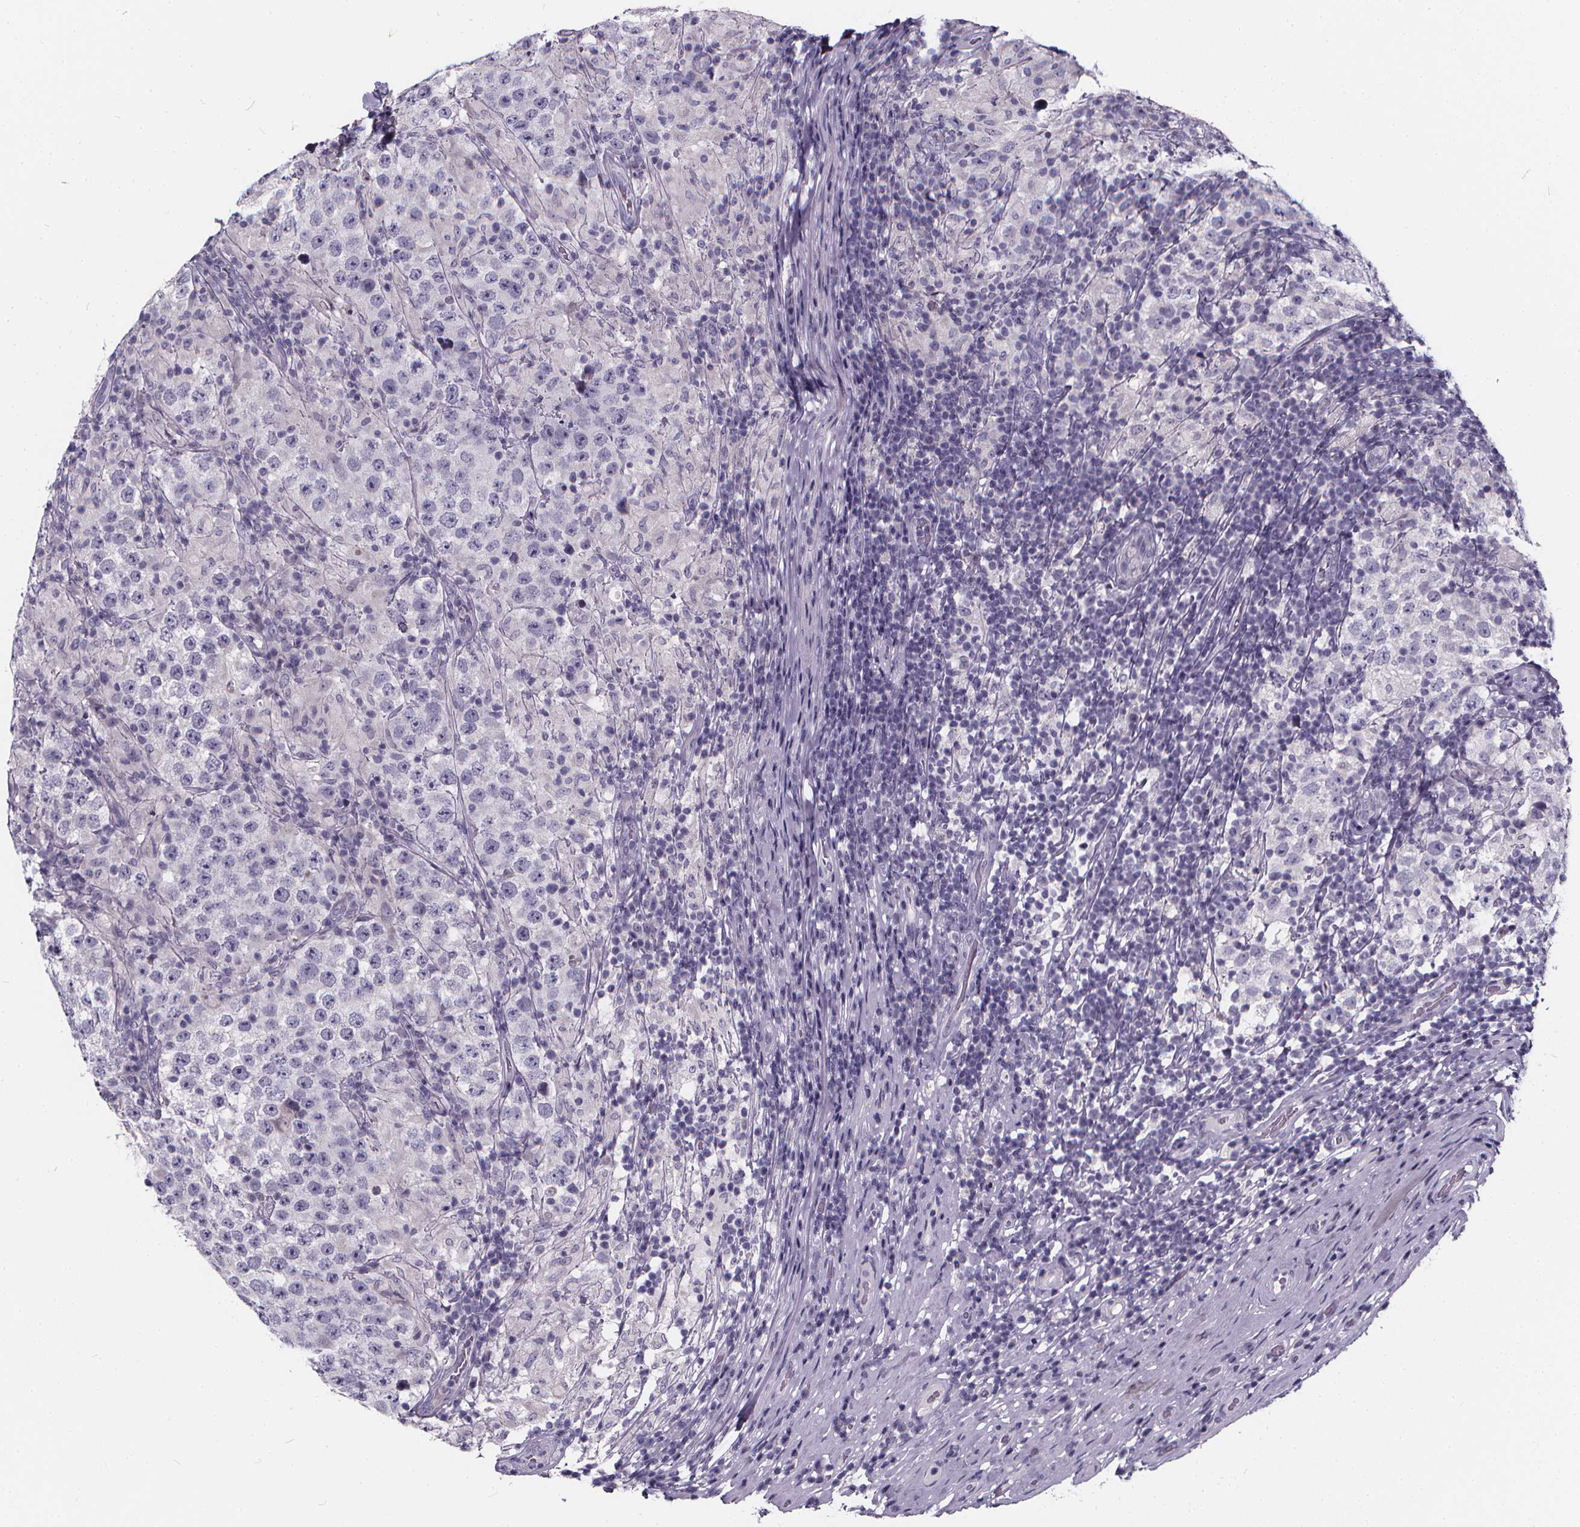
{"staining": {"intensity": "negative", "quantity": "none", "location": "none"}, "tissue": "testis cancer", "cell_type": "Tumor cells", "image_type": "cancer", "snomed": [{"axis": "morphology", "description": "Seminoma, NOS"}, {"axis": "morphology", "description": "Carcinoma, Embryonal, NOS"}, {"axis": "topography", "description": "Testis"}], "caption": "Image shows no significant protein staining in tumor cells of testis cancer.", "gene": "SPEF2", "patient": {"sex": "male", "age": 41}}